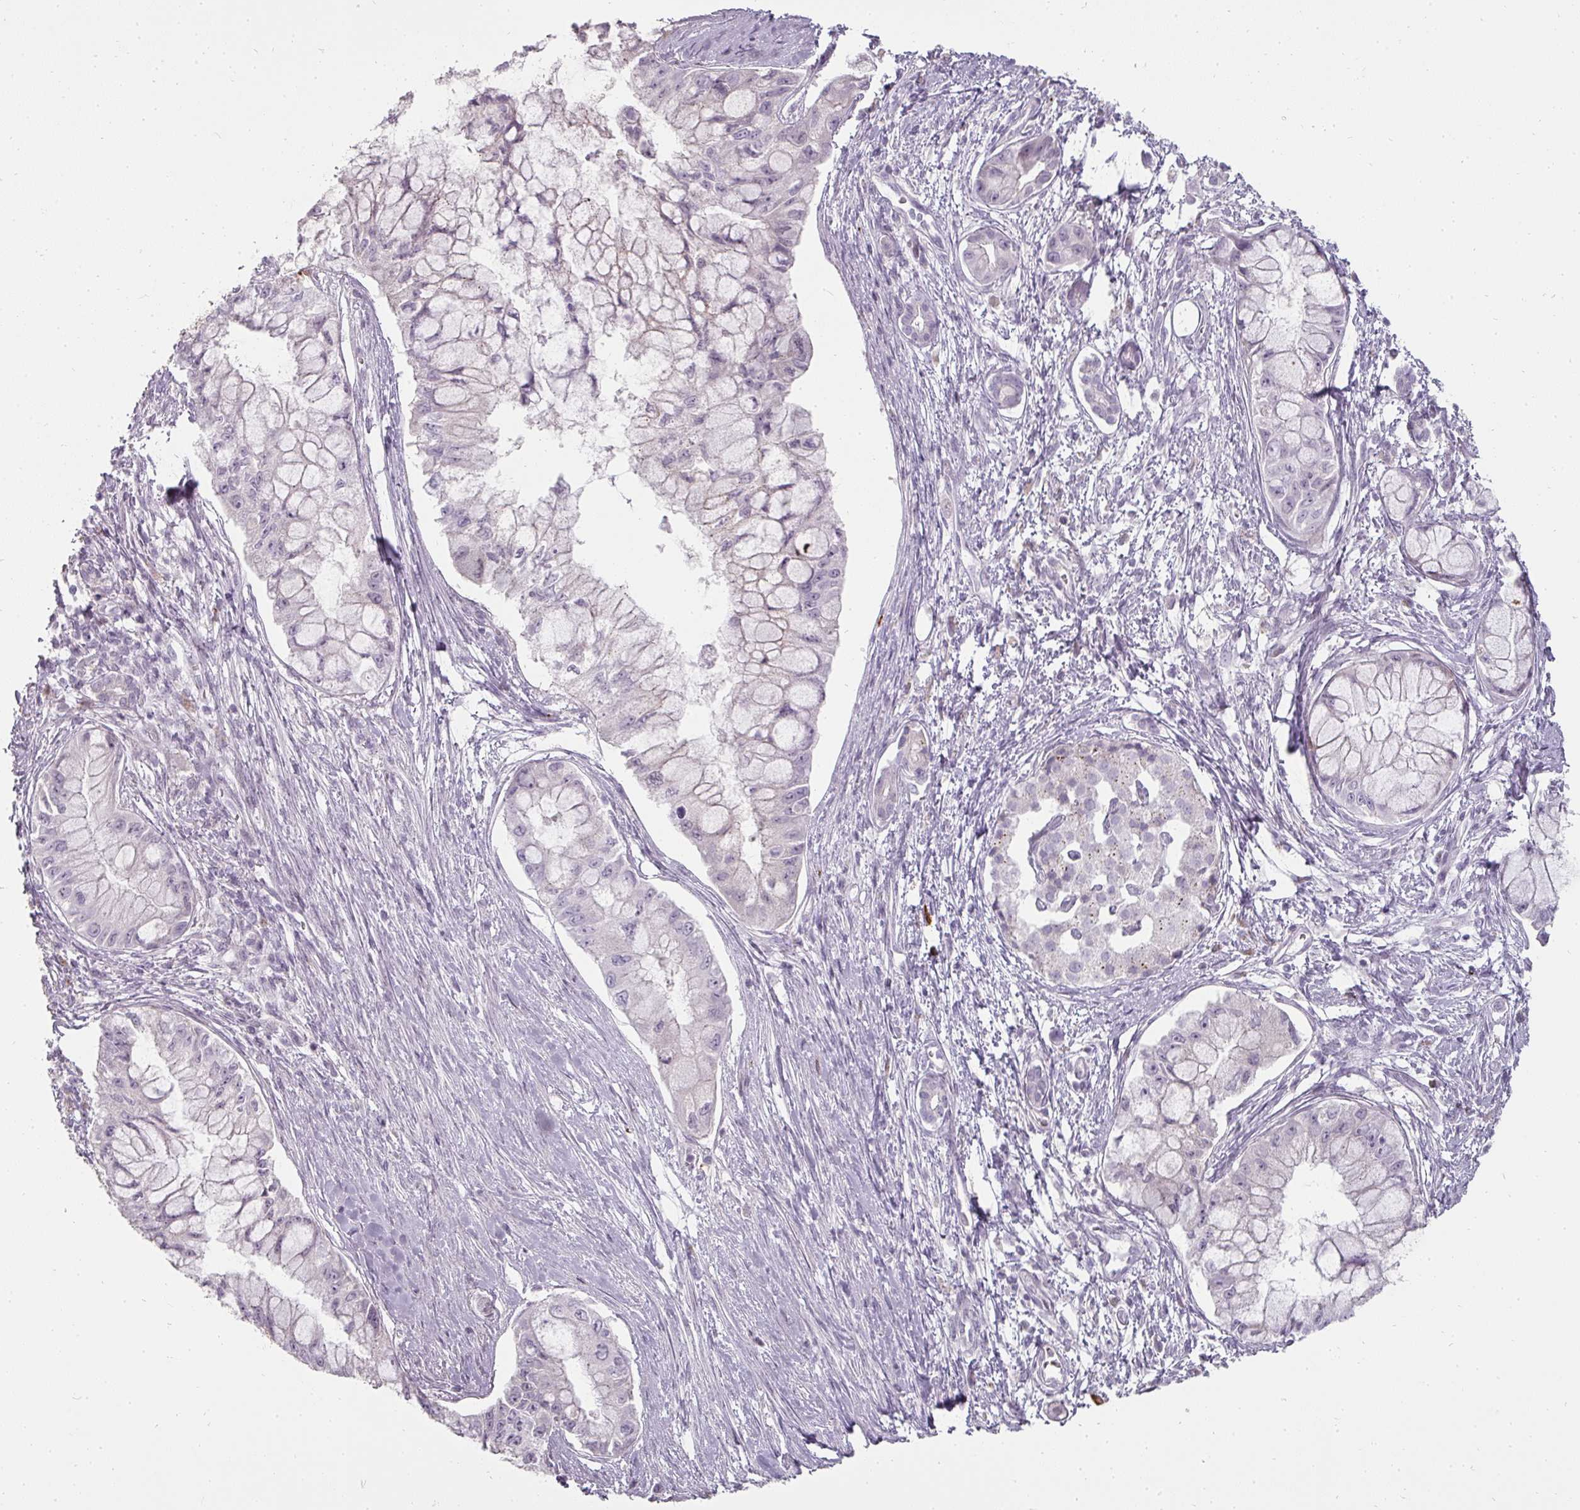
{"staining": {"intensity": "negative", "quantity": "none", "location": "none"}, "tissue": "pancreatic cancer", "cell_type": "Tumor cells", "image_type": "cancer", "snomed": [{"axis": "morphology", "description": "Adenocarcinoma, NOS"}, {"axis": "topography", "description": "Pancreas"}], "caption": "Immunohistochemical staining of pancreatic adenocarcinoma demonstrates no significant expression in tumor cells.", "gene": "BIK", "patient": {"sex": "male", "age": 48}}